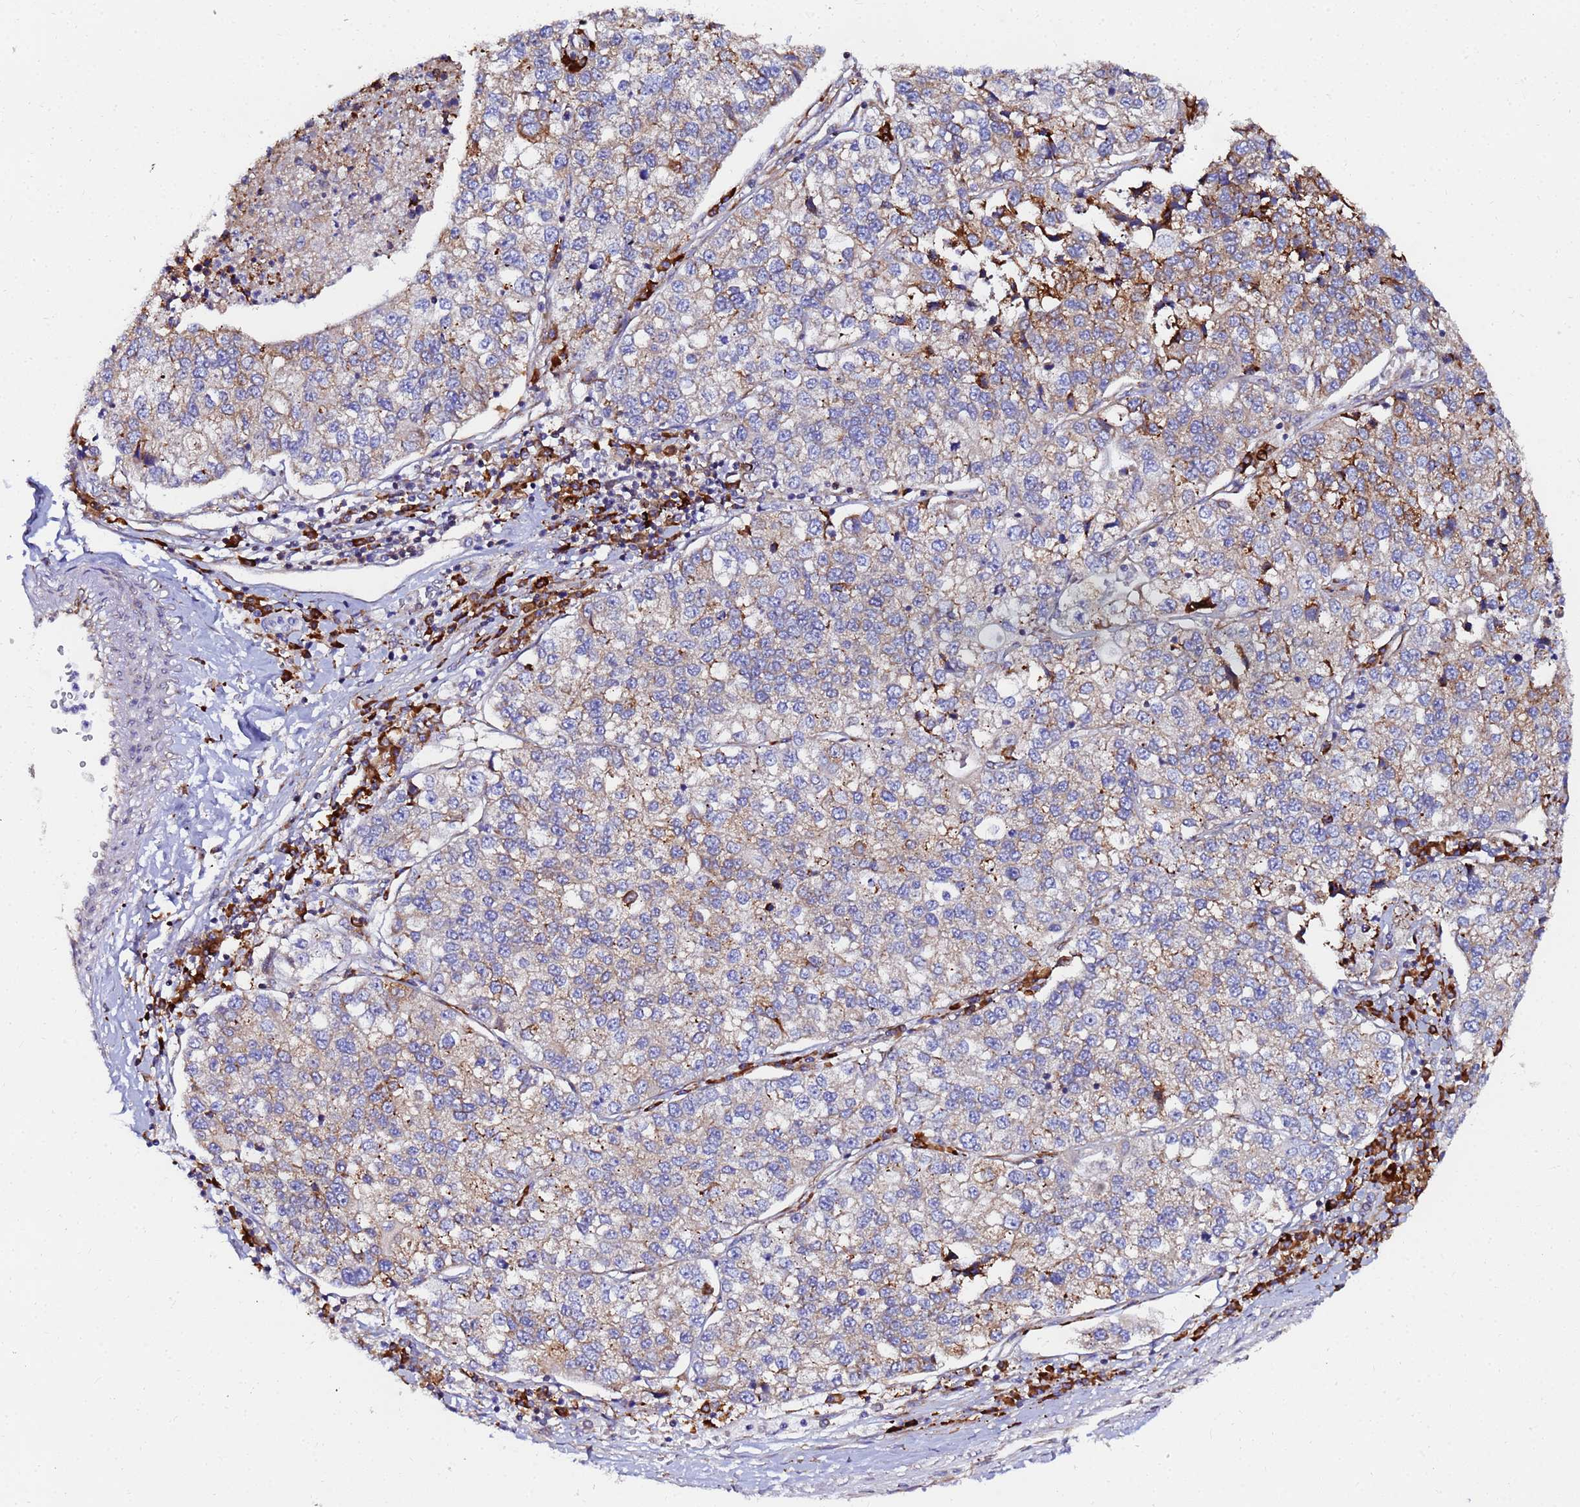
{"staining": {"intensity": "moderate", "quantity": "25%-75%", "location": "cytoplasmic/membranous"}, "tissue": "lung cancer", "cell_type": "Tumor cells", "image_type": "cancer", "snomed": [{"axis": "morphology", "description": "Adenocarcinoma, NOS"}, {"axis": "topography", "description": "Lung"}], "caption": "This micrograph demonstrates lung cancer (adenocarcinoma) stained with IHC to label a protein in brown. The cytoplasmic/membranous of tumor cells show moderate positivity for the protein. Nuclei are counter-stained blue.", "gene": "POM121", "patient": {"sex": "male", "age": 49}}